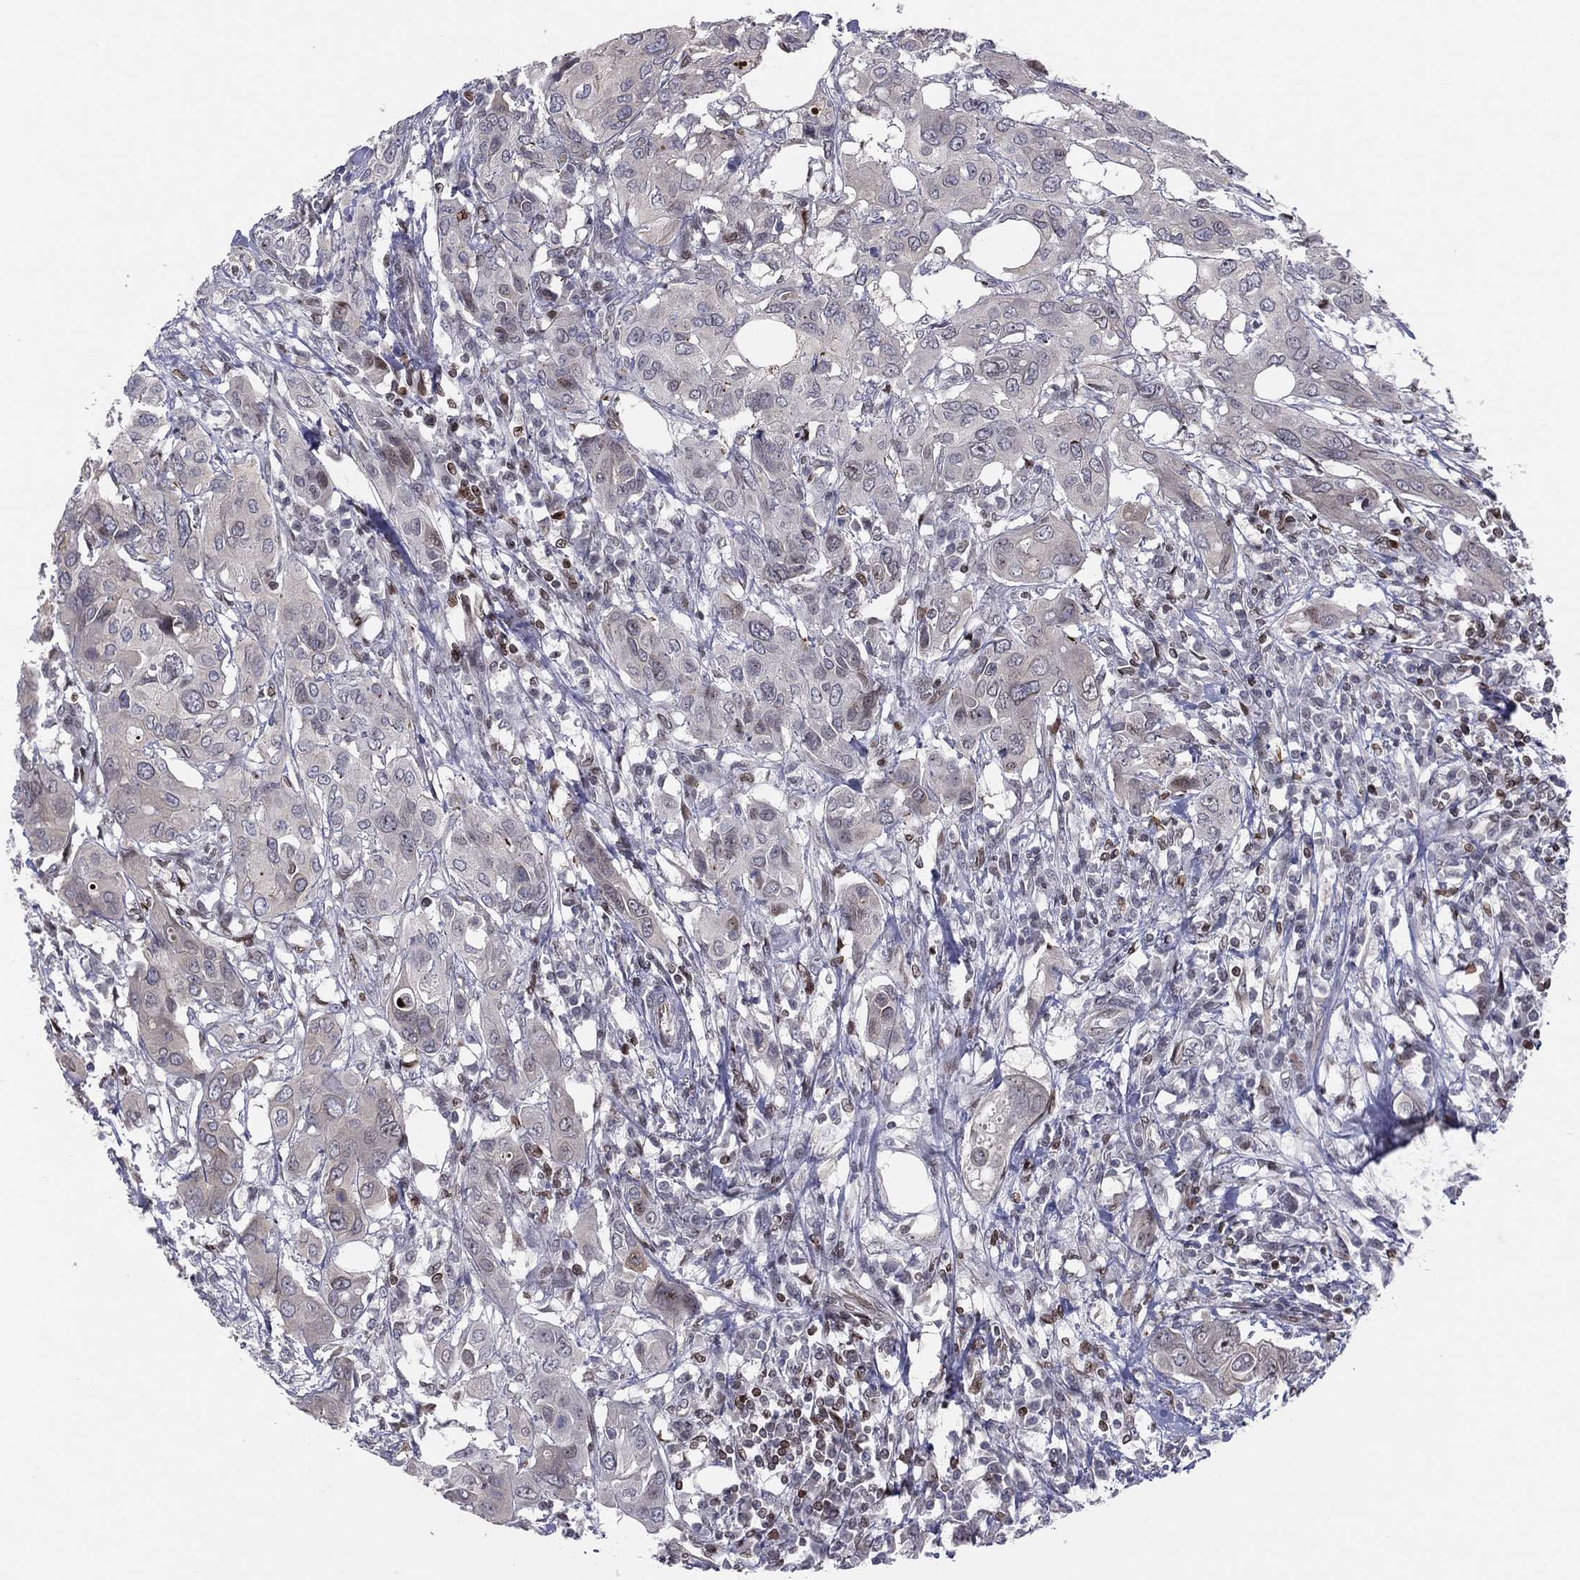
{"staining": {"intensity": "negative", "quantity": "none", "location": "none"}, "tissue": "urothelial cancer", "cell_type": "Tumor cells", "image_type": "cancer", "snomed": [{"axis": "morphology", "description": "Urothelial carcinoma, NOS"}, {"axis": "morphology", "description": "Urothelial carcinoma, High grade"}, {"axis": "topography", "description": "Urinary bladder"}], "caption": "A high-resolution histopathology image shows immunohistochemistry staining of urothelial carcinoma (high-grade), which demonstrates no significant staining in tumor cells.", "gene": "DBF4B", "patient": {"sex": "male", "age": 63}}